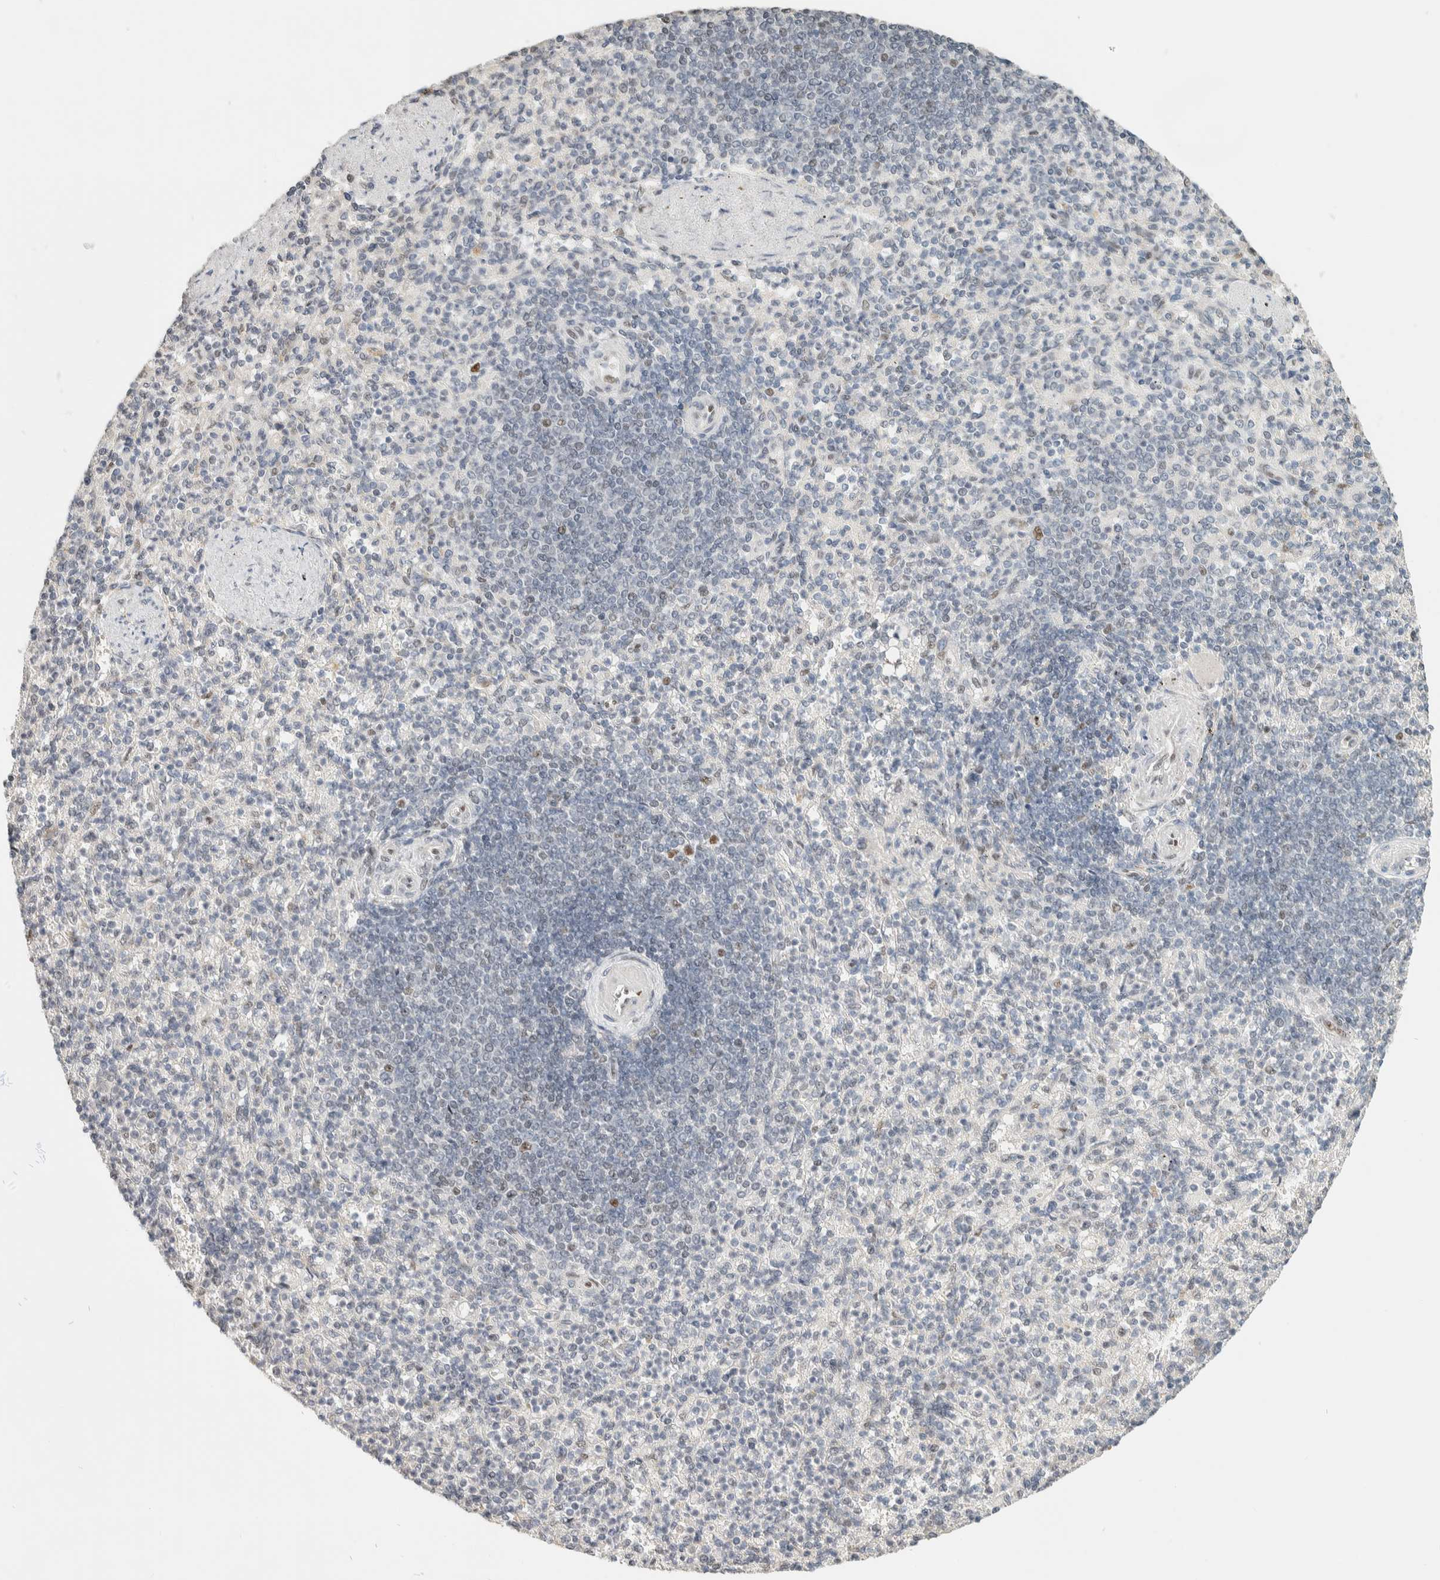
{"staining": {"intensity": "negative", "quantity": "none", "location": "none"}, "tissue": "spleen", "cell_type": "Cells in red pulp", "image_type": "normal", "snomed": [{"axis": "morphology", "description": "Normal tissue, NOS"}, {"axis": "topography", "description": "Spleen"}], "caption": "Immunohistochemistry (IHC) histopathology image of unremarkable human spleen stained for a protein (brown), which exhibits no expression in cells in red pulp.", "gene": "PUS7", "patient": {"sex": "female", "age": 74}}